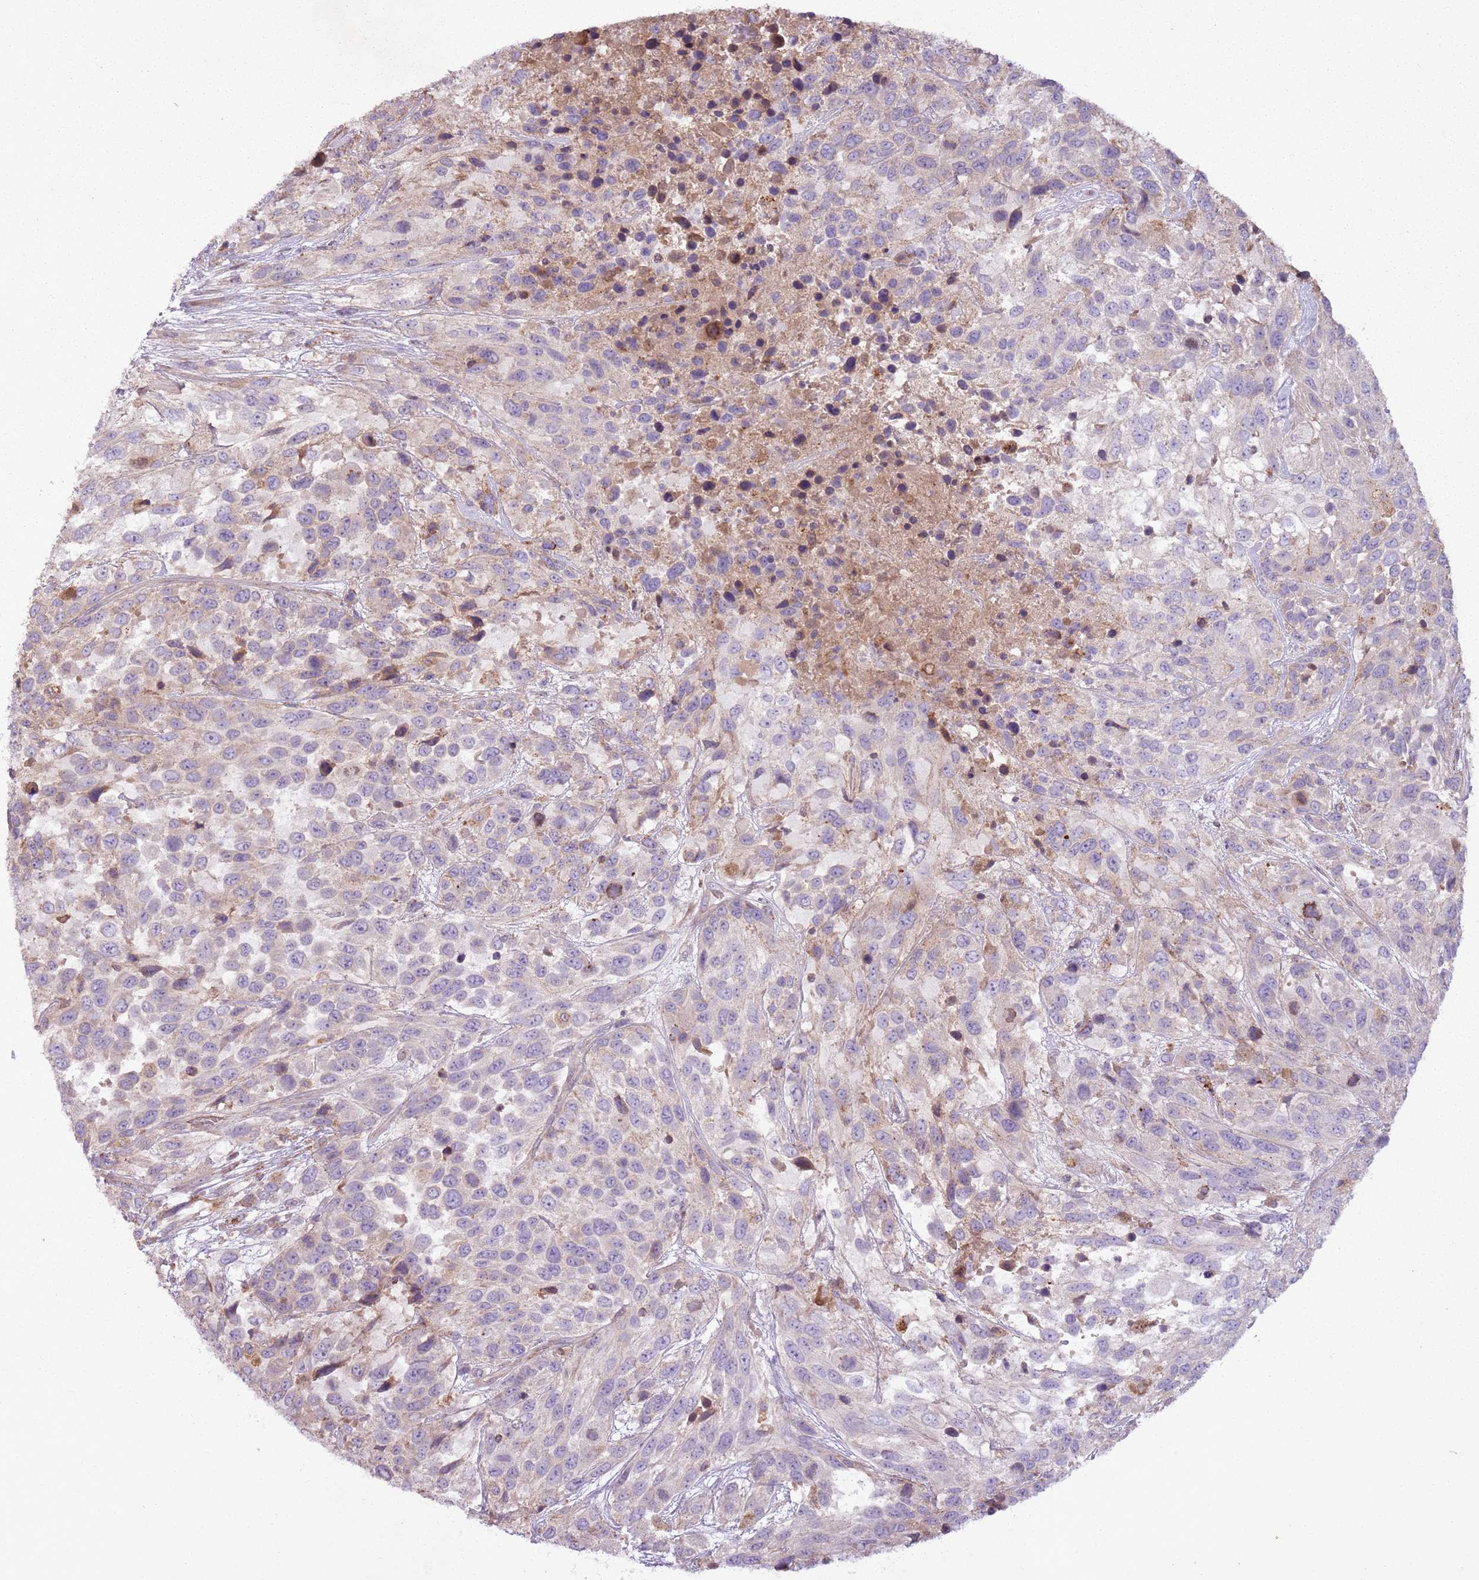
{"staining": {"intensity": "negative", "quantity": "none", "location": "none"}, "tissue": "urothelial cancer", "cell_type": "Tumor cells", "image_type": "cancer", "snomed": [{"axis": "morphology", "description": "Urothelial carcinoma, High grade"}, {"axis": "topography", "description": "Urinary bladder"}], "caption": "A high-resolution histopathology image shows immunohistochemistry staining of urothelial carcinoma (high-grade), which exhibits no significant expression in tumor cells. (DAB (3,3'-diaminobenzidine) immunohistochemistry with hematoxylin counter stain).", "gene": "ANKRD24", "patient": {"sex": "female", "age": 70}}